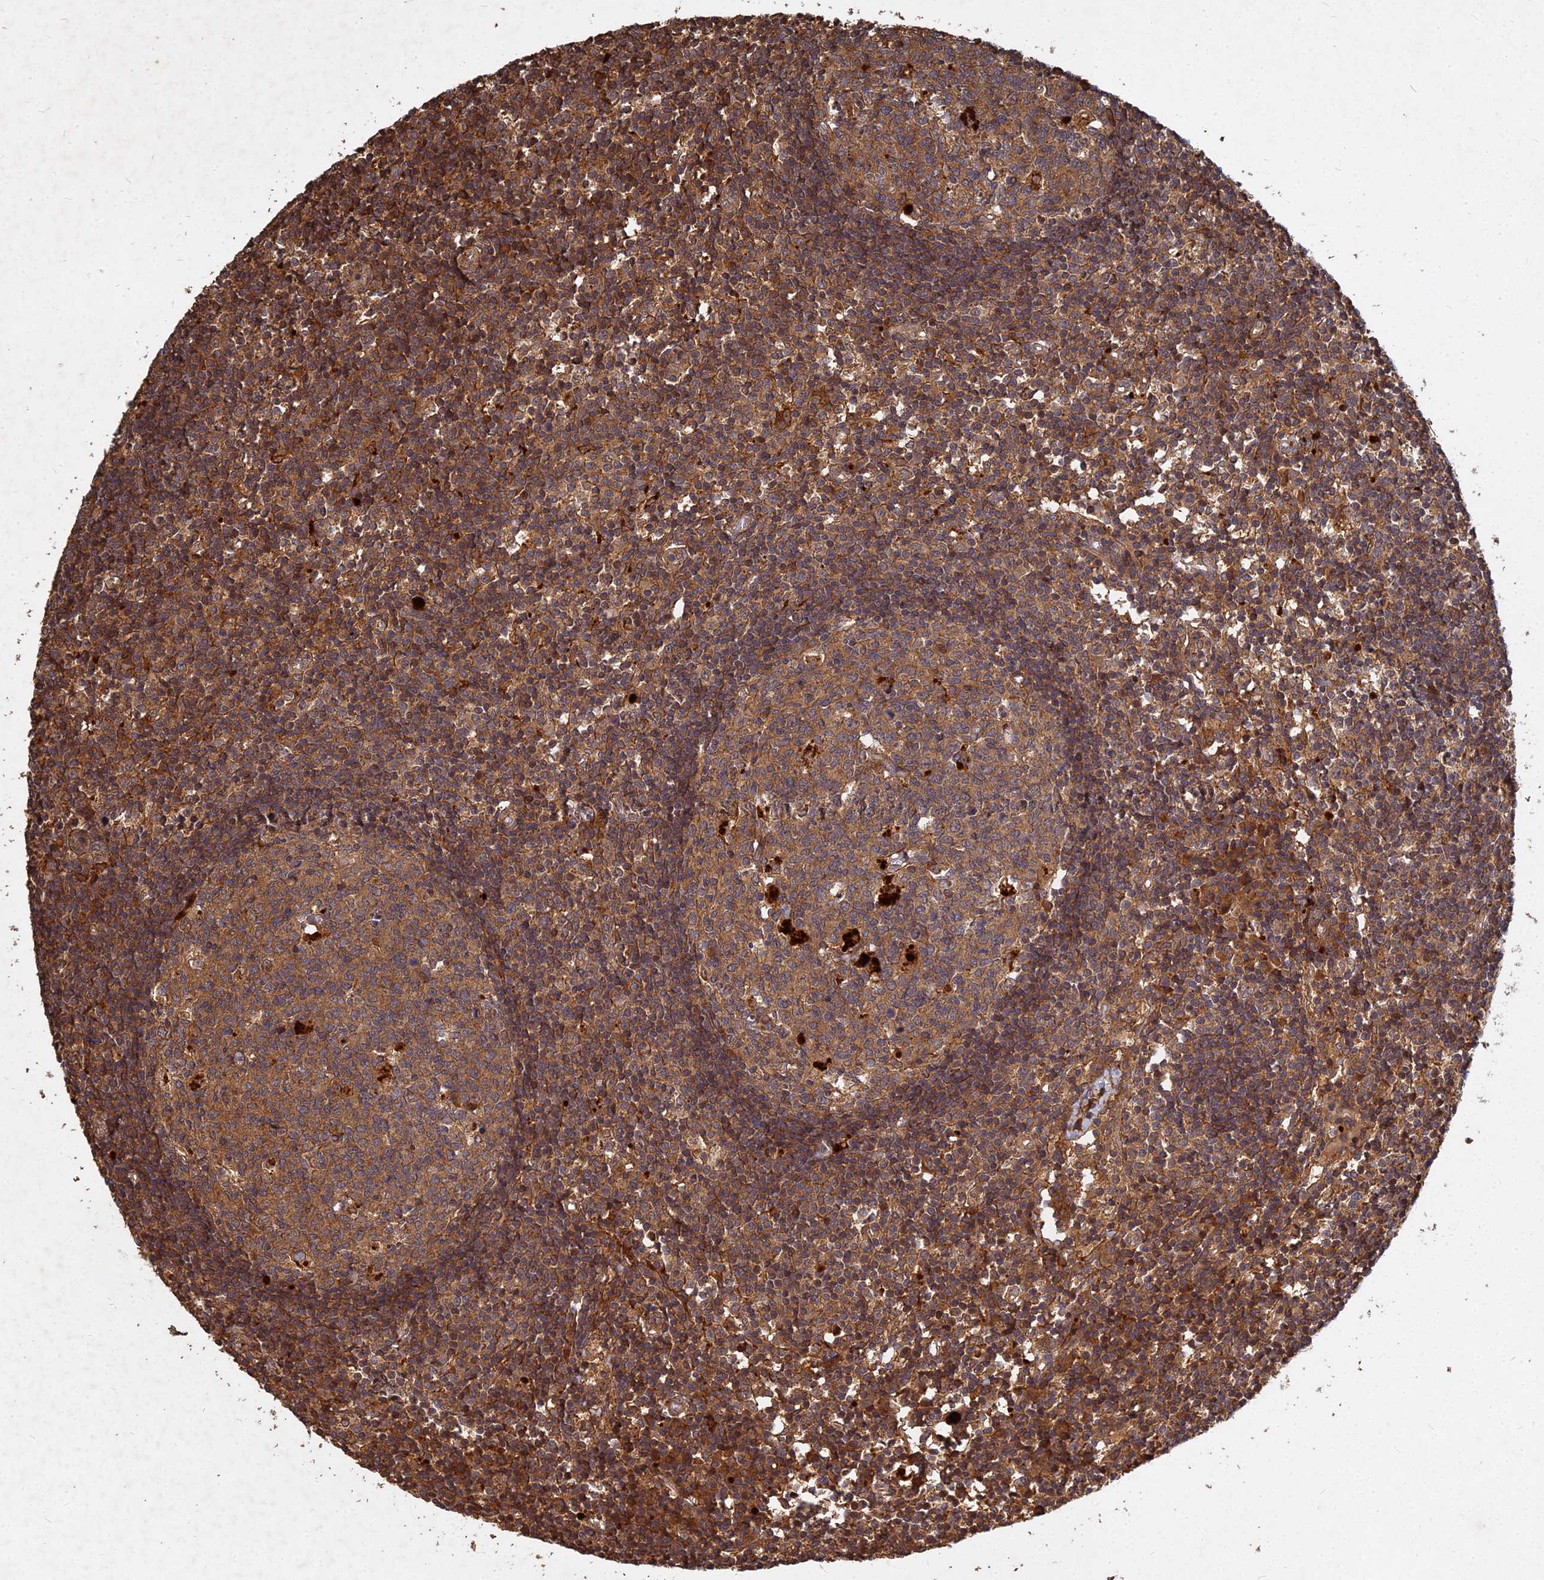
{"staining": {"intensity": "moderate", "quantity": ">75%", "location": "cytoplasmic/membranous"}, "tissue": "lymph node", "cell_type": "Germinal center cells", "image_type": "normal", "snomed": [{"axis": "morphology", "description": "Normal tissue, NOS"}, {"axis": "topography", "description": "Lymph node"}], "caption": "Protein staining of normal lymph node exhibits moderate cytoplasmic/membranous positivity in about >75% of germinal center cells. Ihc stains the protein in brown and the nuclei are stained blue.", "gene": "UBE2W", "patient": {"sex": "female", "age": 55}}